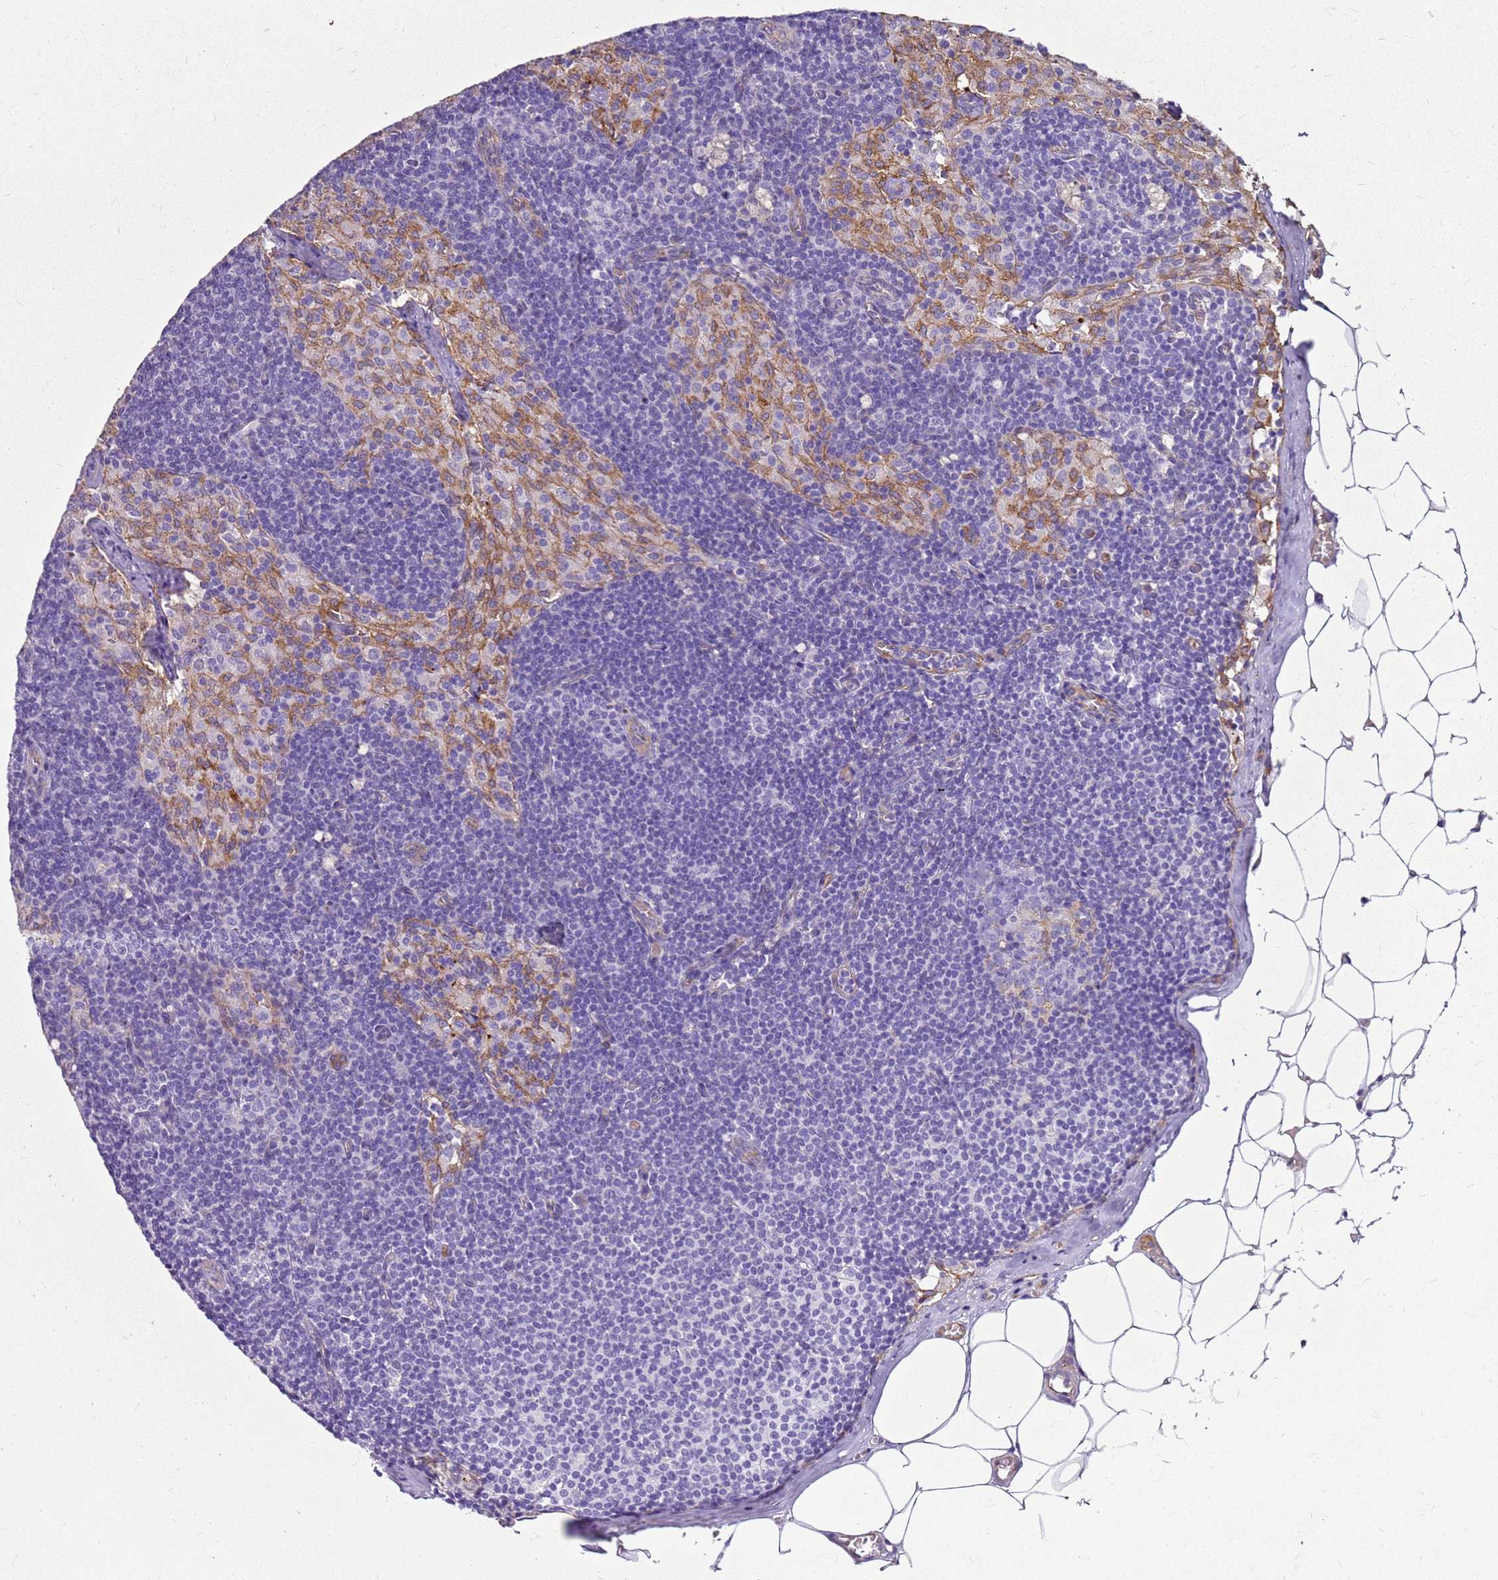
{"staining": {"intensity": "negative", "quantity": "none", "location": "none"}, "tissue": "lymph node", "cell_type": "Germinal center cells", "image_type": "normal", "snomed": [{"axis": "morphology", "description": "Normal tissue, NOS"}, {"axis": "topography", "description": "Lymph node"}], "caption": "Immunohistochemistry photomicrograph of normal lymph node: human lymph node stained with DAB exhibits no significant protein positivity in germinal center cells.", "gene": "HSPB1", "patient": {"sex": "female", "age": 42}}